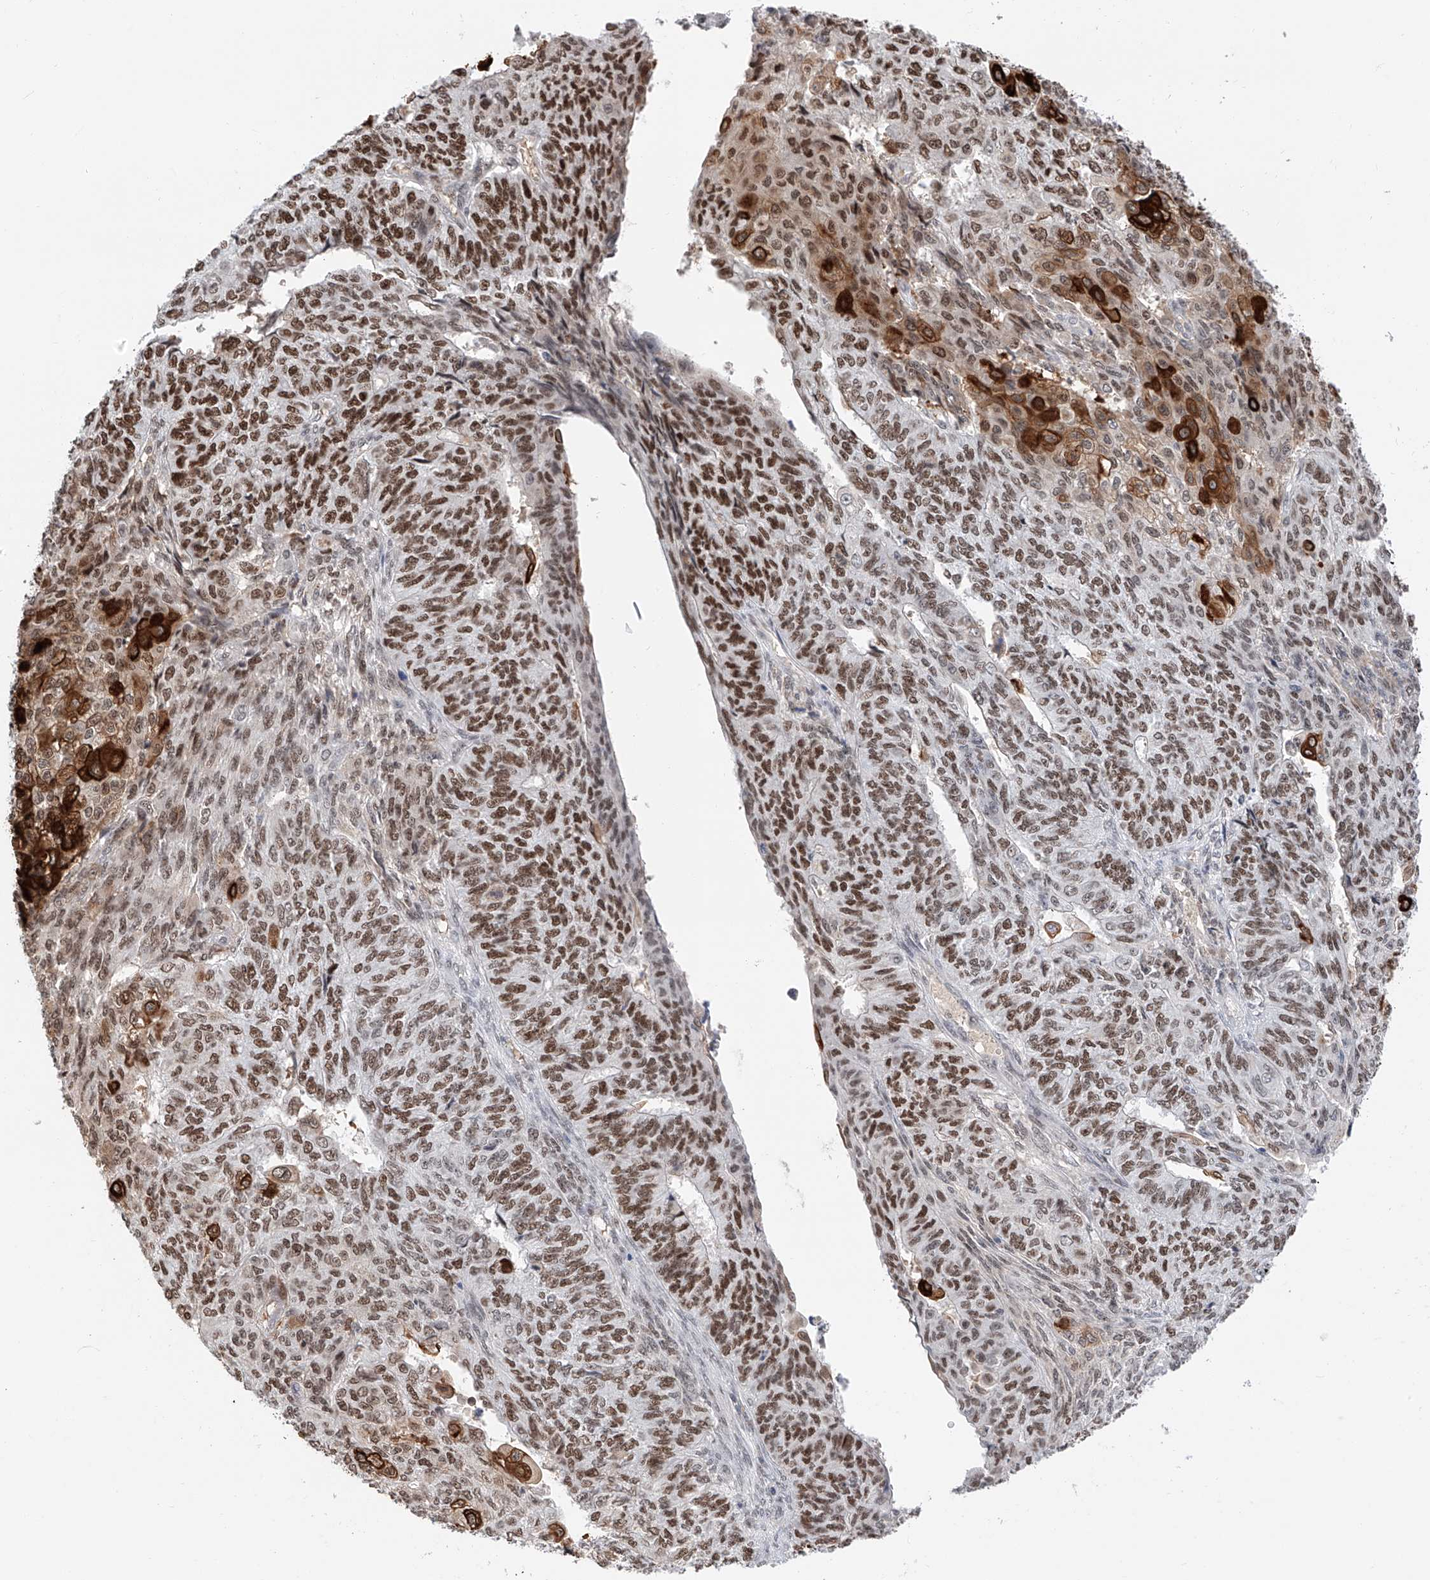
{"staining": {"intensity": "moderate", "quantity": ">75%", "location": "cytoplasmic/membranous,nuclear"}, "tissue": "endometrial cancer", "cell_type": "Tumor cells", "image_type": "cancer", "snomed": [{"axis": "morphology", "description": "Adenocarcinoma, NOS"}, {"axis": "topography", "description": "Endometrium"}], "caption": "The micrograph displays immunohistochemical staining of adenocarcinoma (endometrial). There is moderate cytoplasmic/membranous and nuclear positivity is identified in approximately >75% of tumor cells.", "gene": "SNRNP200", "patient": {"sex": "female", "age": 32}}